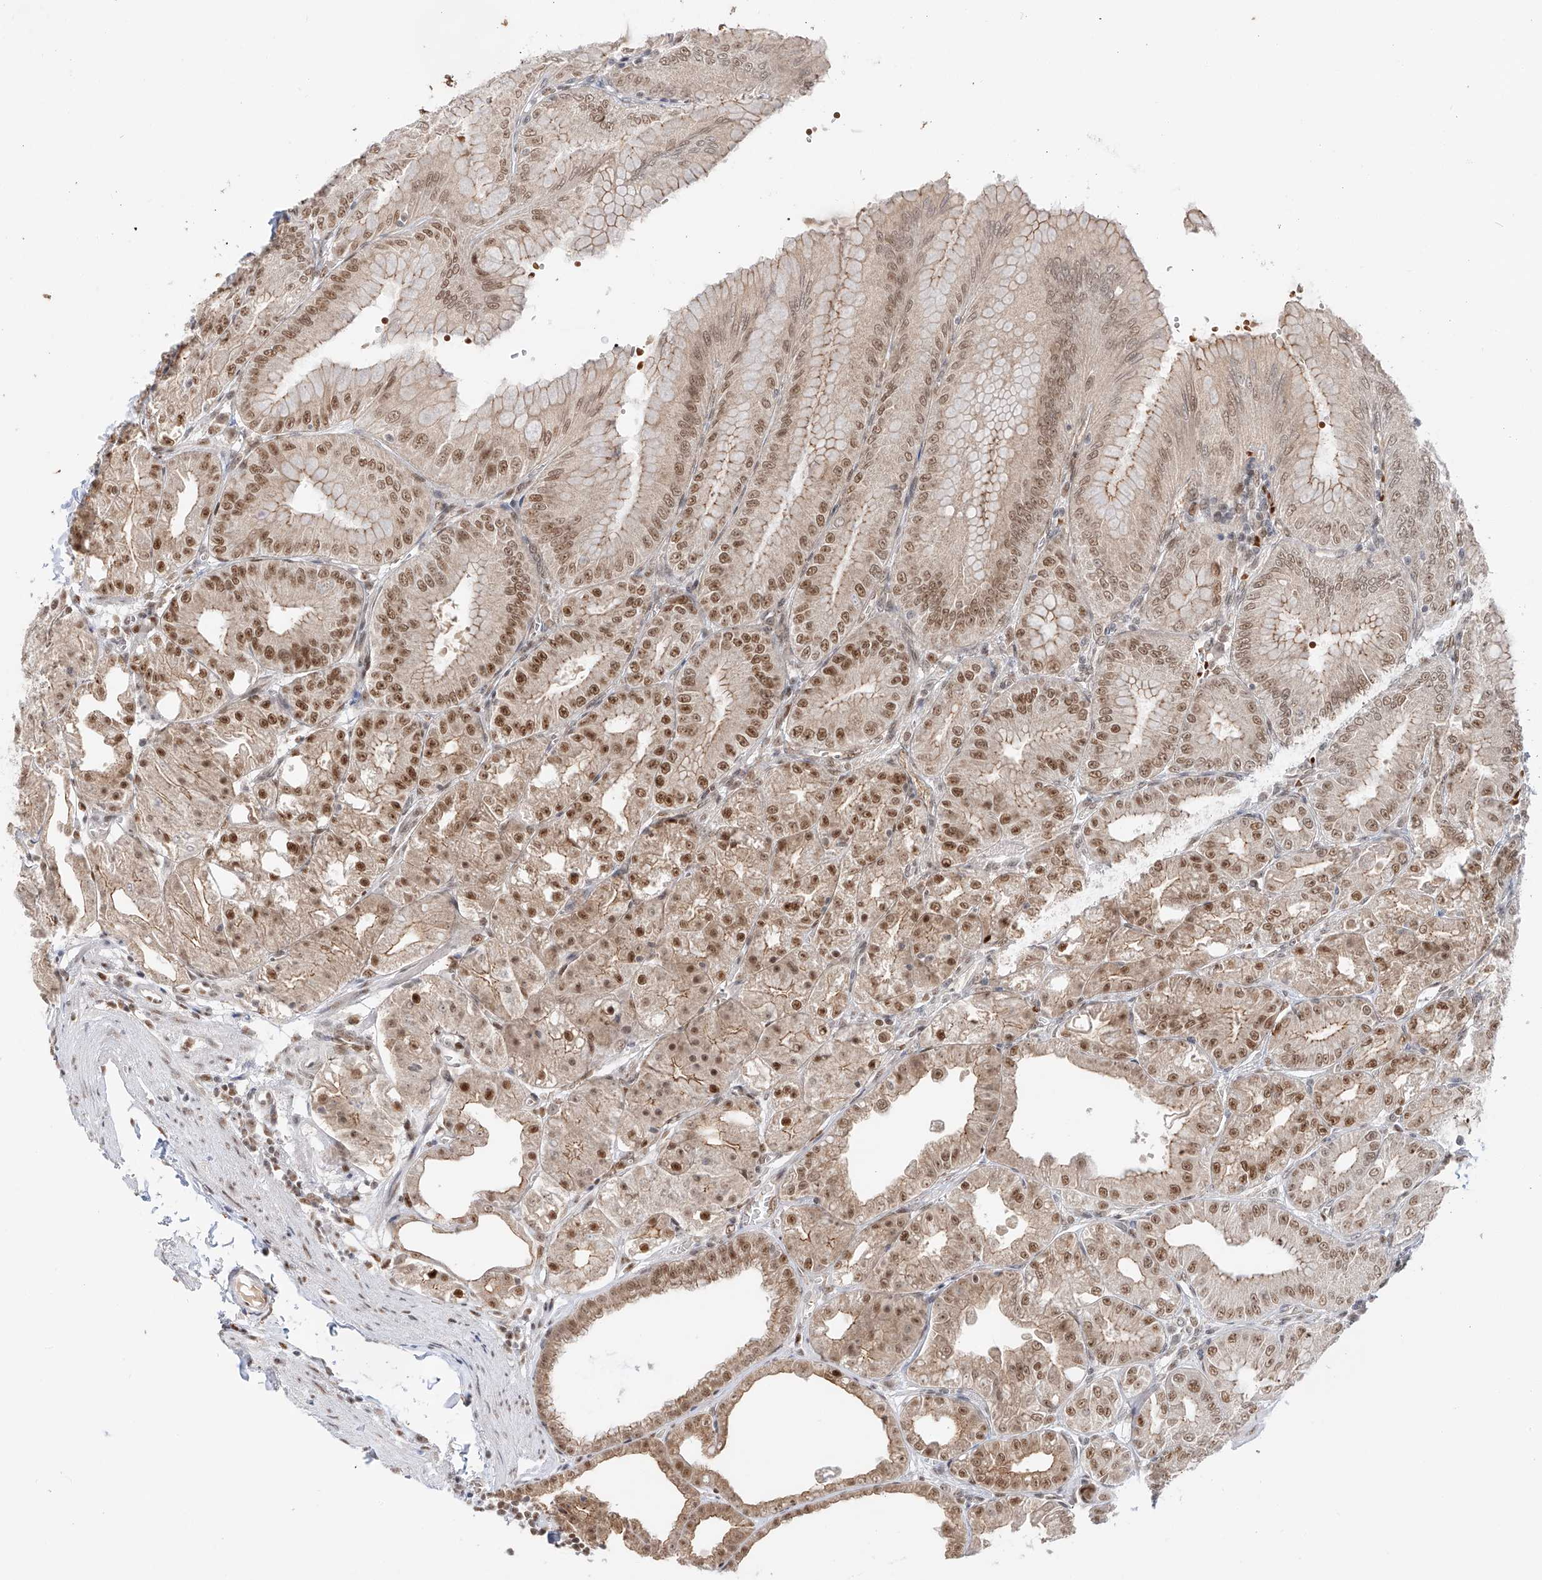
{"staining": {"intensity": "strong", "quantity": ">75%", "location": "cytoplasmic/membranous,nuclear"}, "tissue": "stomach", "cell_type": "Glandular cells", "image_type": "normal", "snomed": [{"axis": "morphology", "description": "Normal tissue, NOS"}, {"axis": "topography", "description": "Stomach, lower"}], "caption": "IHC histopathology image of benign stomach stained for a protein (brown), which reveals high levels of strong cytoplasmic/membranous,nuclear expression in about >75% of glandular cells.", "gene": "POGK", "patient": {"sex": "male", "age": 71}}